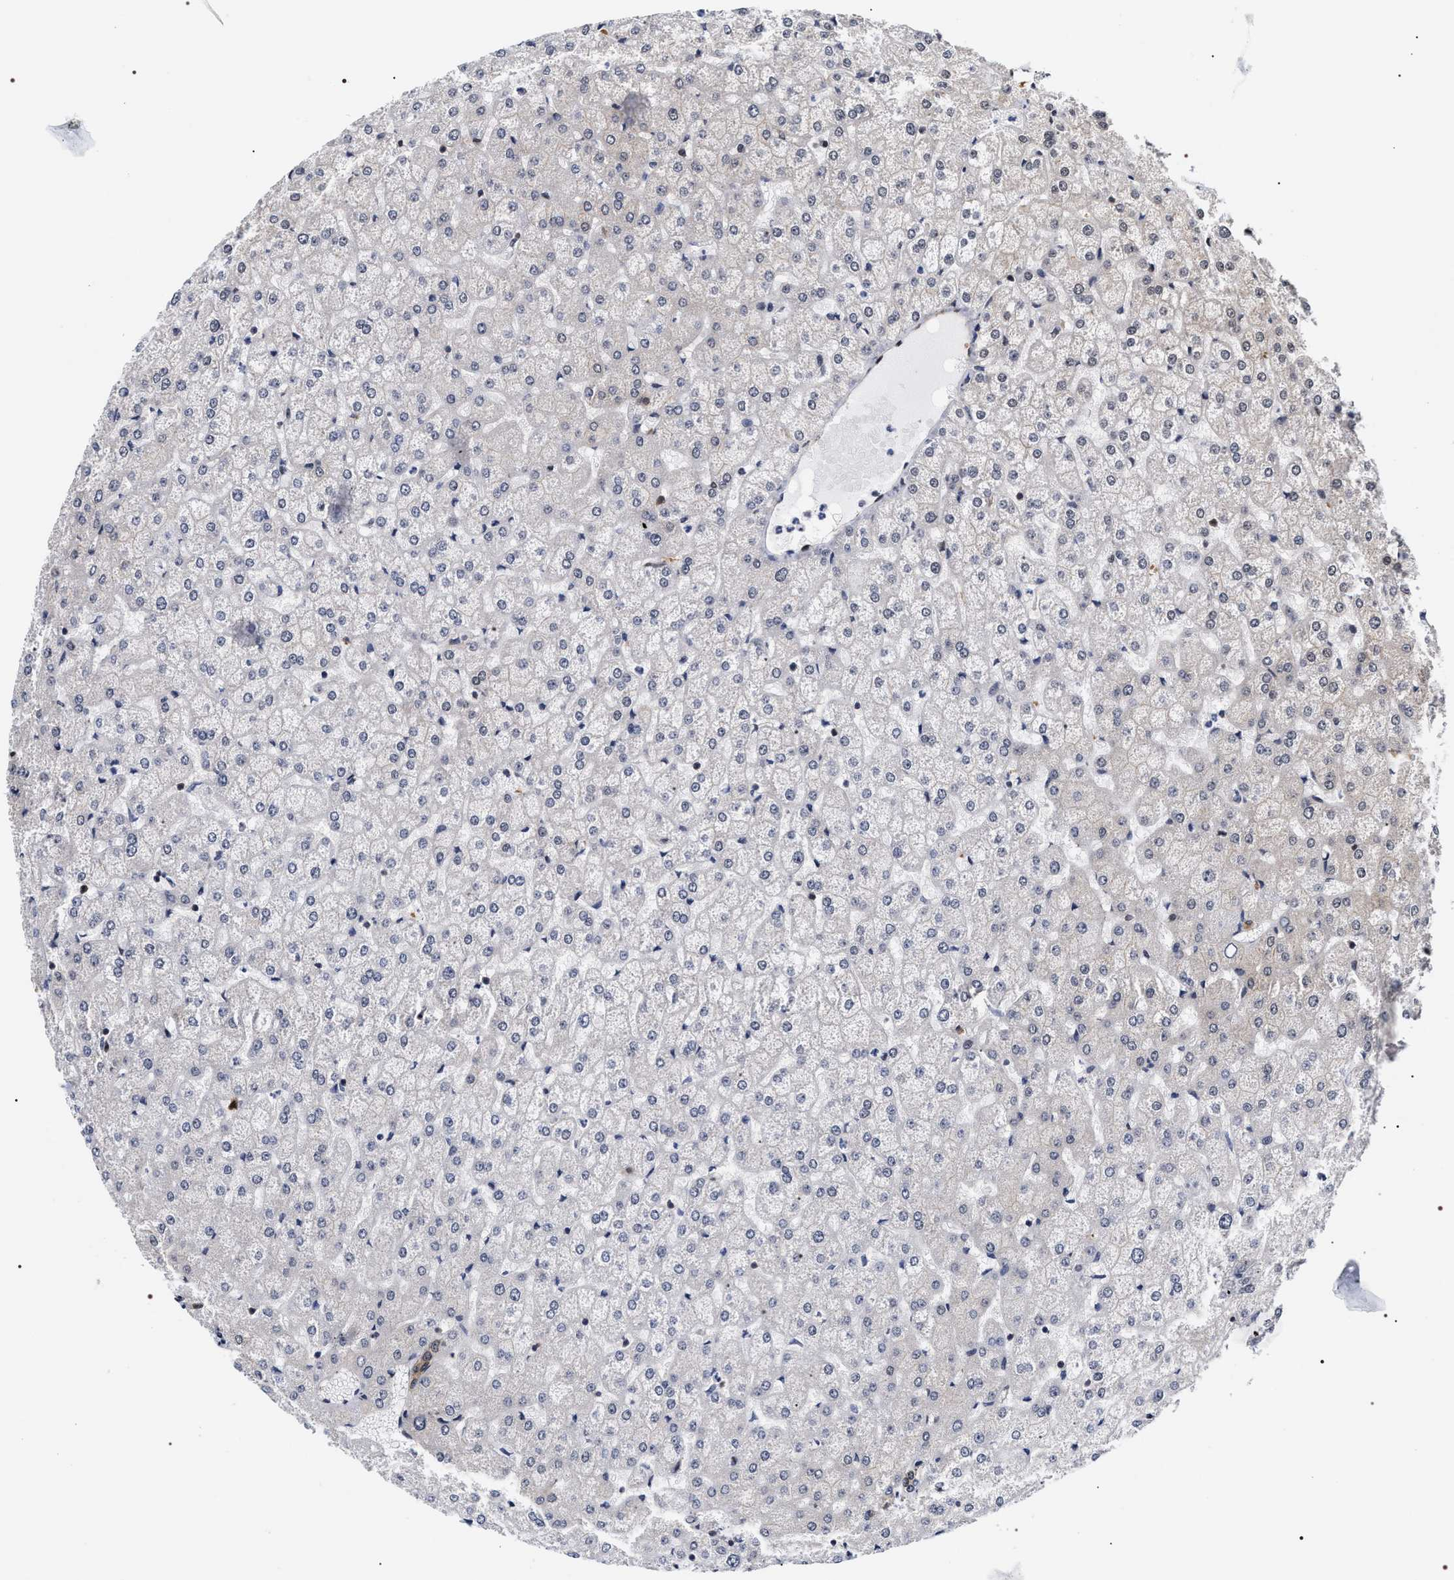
{"staining": {"intensity": "moderate", "quantity": ">75%", "location": "cytoplasmic/membranous"}, "tissue": "liver", "cell_type": "Cholangiocytes", "image_type": "normal", "snomed": [{"axis": "morphology", "description": "Normal tissue, NOS"}, {"axis": "topography", "description": "Liver"}], "caption": "Immunohistochemistry (IHC) (DAB (3,3'-diaminobenzidine)) staining of benign liver displays moderate cytoplasmic/membranous protein expression in about >75% of cholangiocytes. (DAB = brown stain, brightfield microscopy at high magnification).", "gene": "BAG6", "patient": {"sex": "female", "age": 32}}